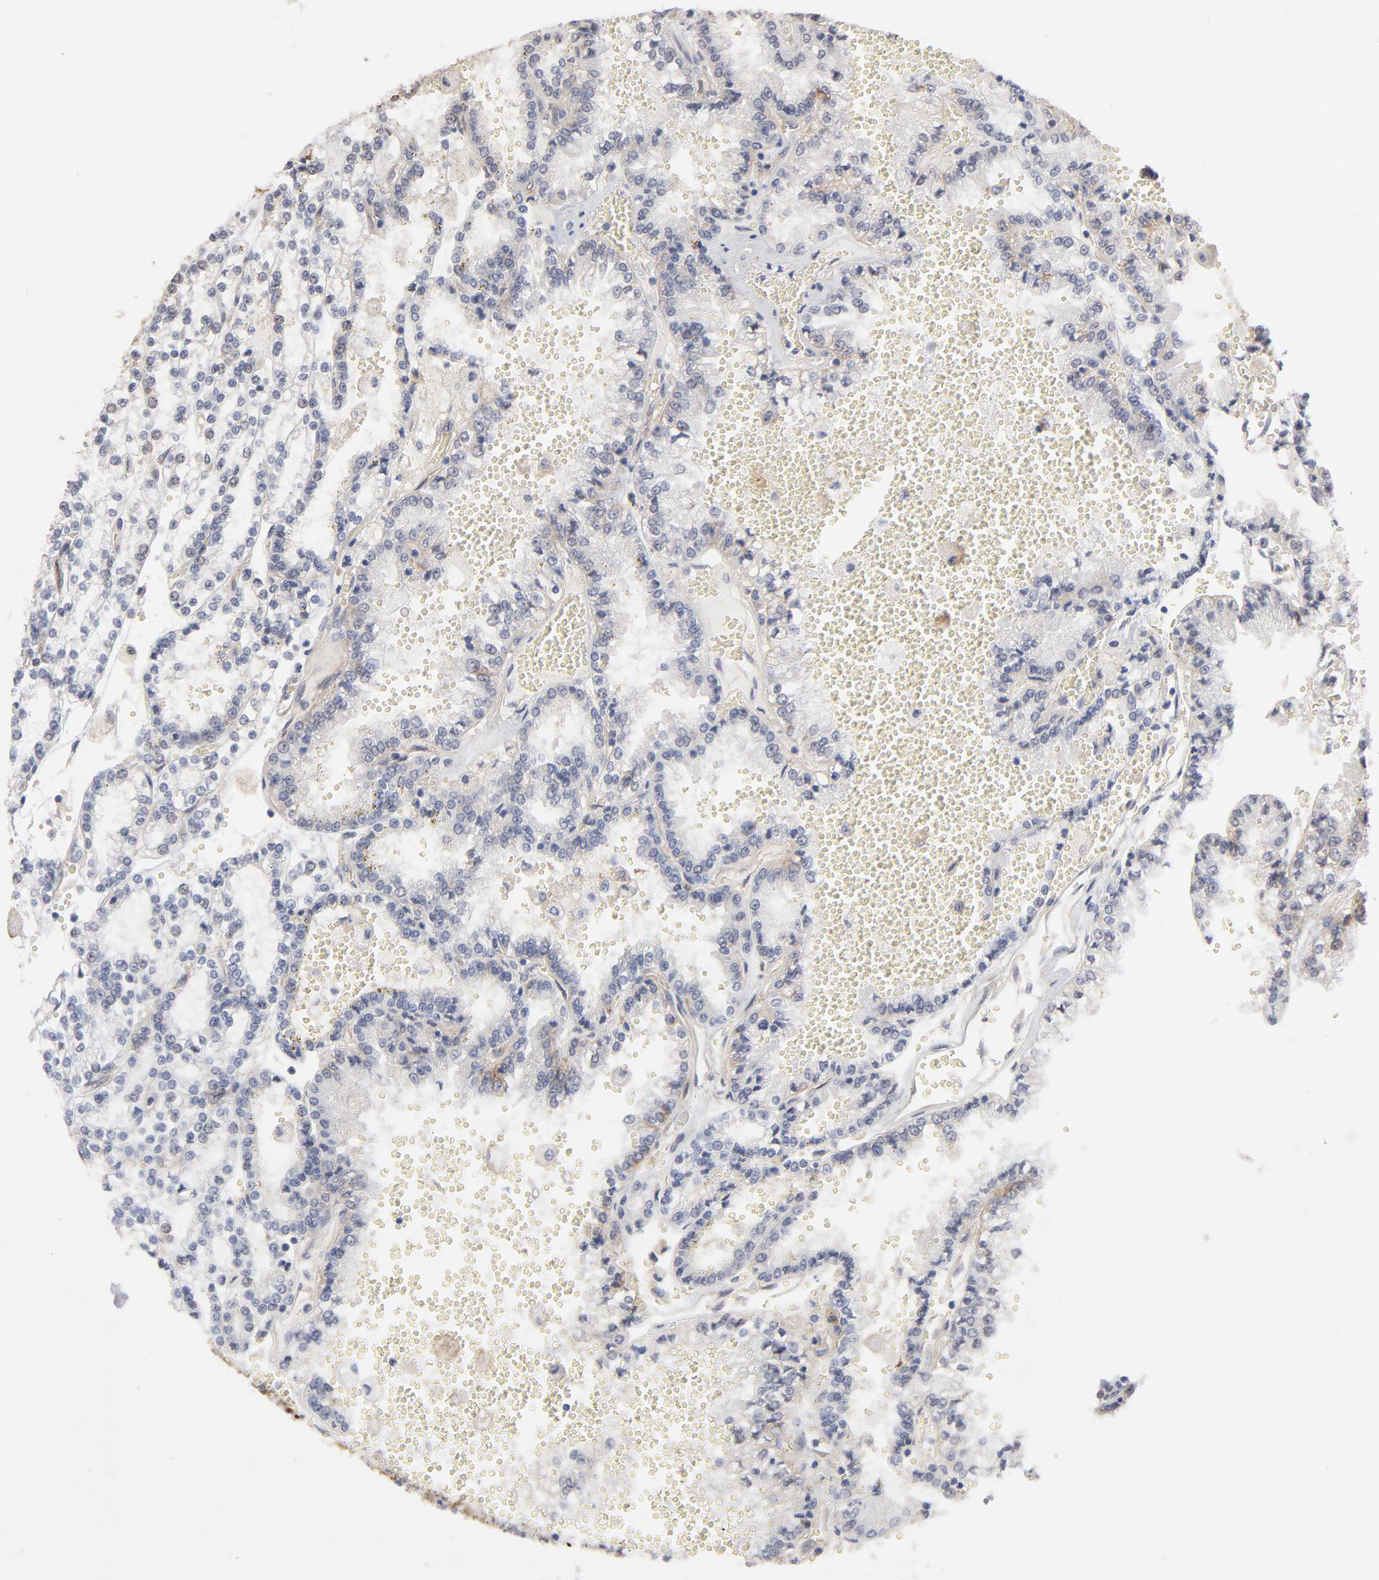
{"staining": {"intensity": "weak", "quantity": "<25%", "location": "cytoplasmic/membranous"}, "tissue": "renal cancer", "cell_type": "Tumor cells", "image_type": "cancer", "snomed": [{"axis": "morphology", "description": "Adenocarcinoma, NOS"}, {"axis": "topography", "description": "Kidney"}], "caption": "IHC photomicrograph of neoplastic tissue: adenocarcinoma (renal) stained with DAB reveals no significant protein expression in tumor cells. (DAB immunohistochemistry (IHC) visualized using brightfield microscopy, high magnification).", "gene": "SLC16A1", "patient": {"sex": "female", "age": 56}}